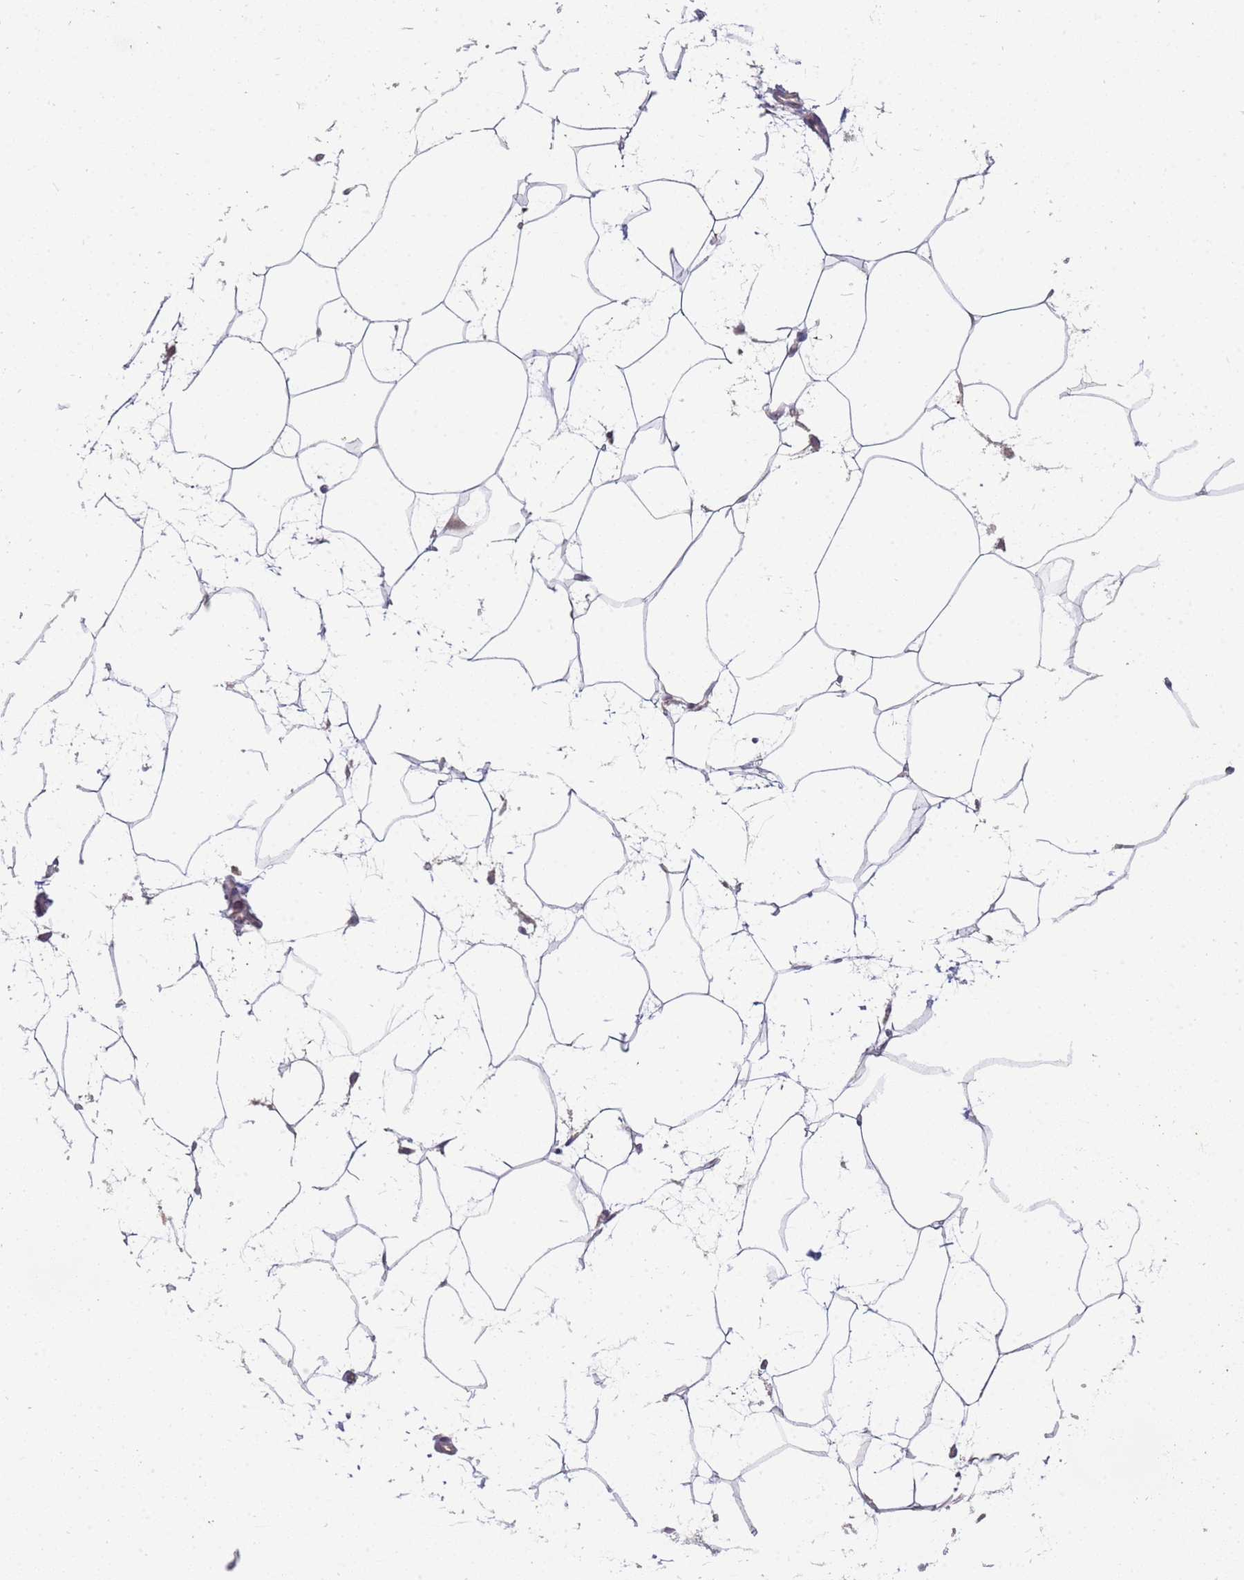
{"staining": {"intensity": "negative", "quantity": "none", "location": "none"}, "tissue": "adipose tissue", "cell_type": "Adipocytes", "image_type": "normal", "snomed": [{"axis": "morphology", "description": "Normal tissue, NOS"}, {"axis": "topography", "description": "Adipose tissue"}], "caption": "The photomicrograph demonstrates no significant staining in adipocytes of adipose tissue. (DAB immunohistochemistry with hematoxylin counter stain).", "gene": "NMUR2", "patient": {"sex": "female", "age": 37}}